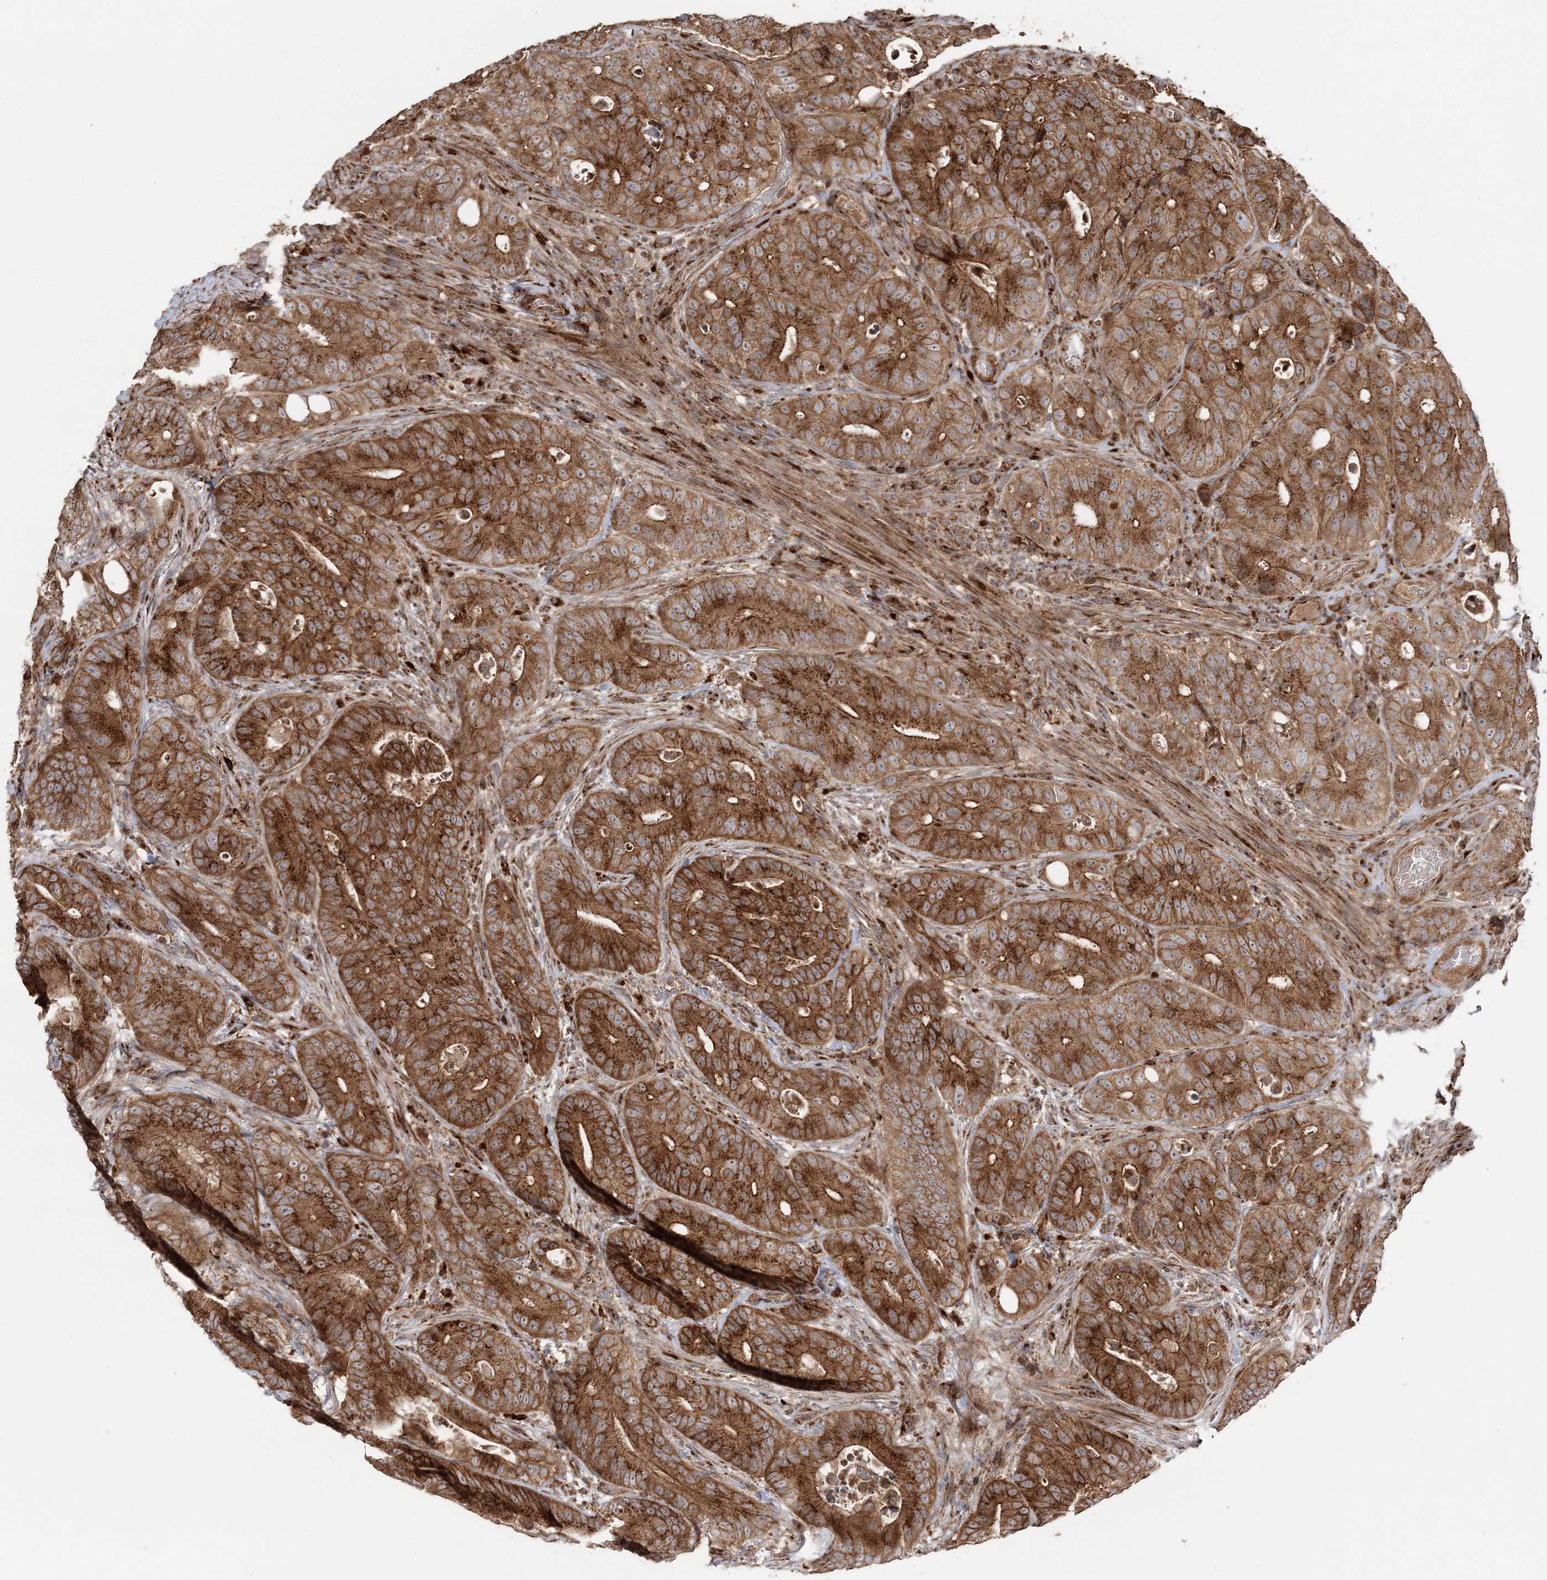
{"staining": {"intensity": "strong", "quantity": ">75%", "location": "cytoplasmic/membranous"}, "tissue": "colorectal cancer", "cell_type": "Tumor cells", "image_type": "cancer", "snomed": [{"axis": "morphology", "description": "Adenocarcinoma, NOS"}, {"axis": "topography", "description": "Colon"}], "caption": "Immunohistochemical staining of human adenocarcinoma (colorectal) demonstrates strong cytoplasmic/membranous protein positivity in approximately >75% of tumor cells. Immunohistochemistry (ihc) stains the protein of interest in brown and the nuclei are stained blue.", "gene": "ABCC3", "patient": {"sex": "male", "age": 83}}